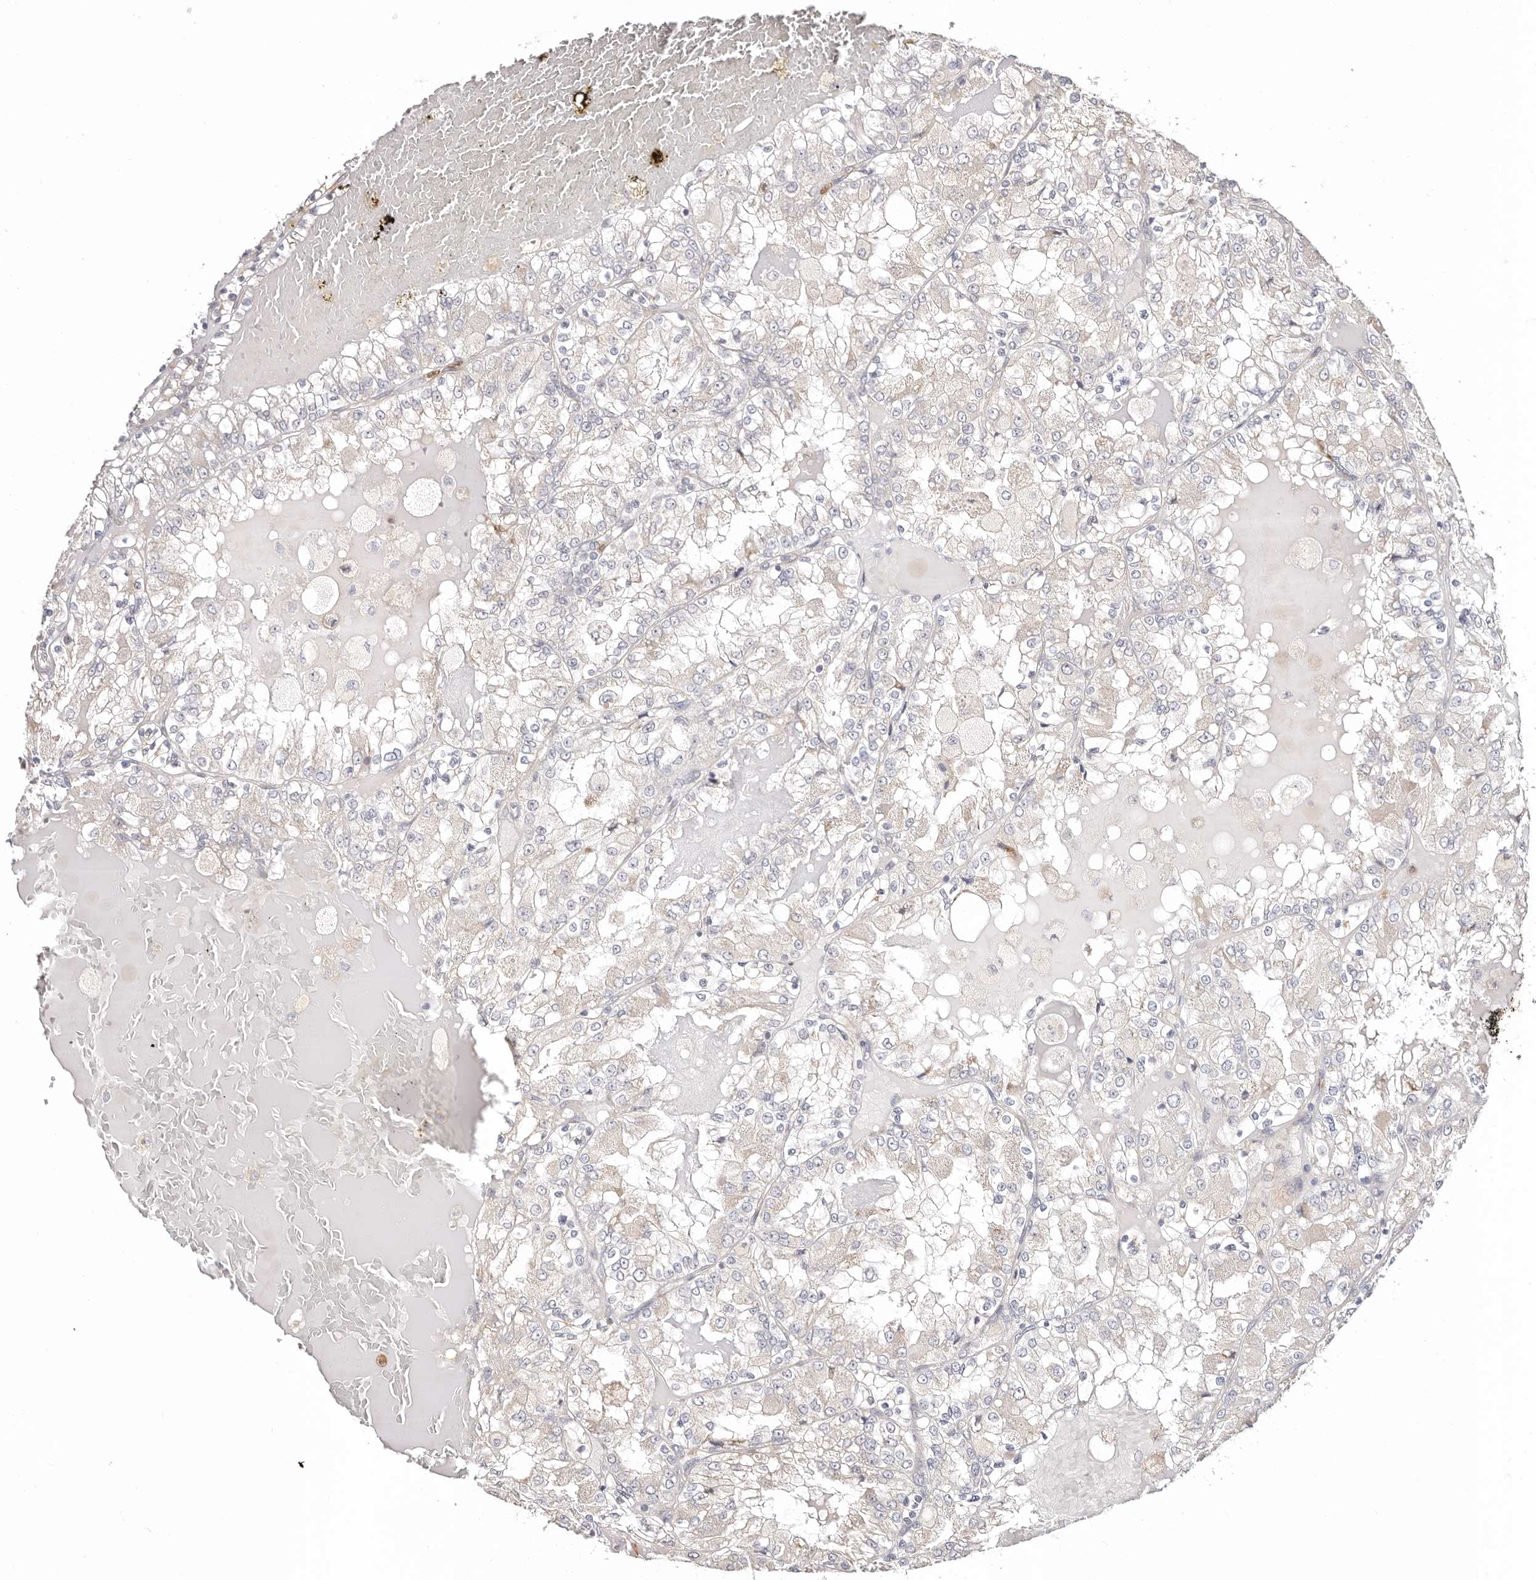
{"staining": {"intensity": "negative", "quantity": "none", "location": "none"}, "tissue": "renal cancer", "cell_type": "Tumor cells", "image_type": "cancer", "snomed": [{"axis": "morphology", "description": "Adenocarcinoma, NOS"}, {"axis": "topography", "description": "Kidney"}], "caption": "Tumor cells are negative for protein expression in human renal cancer.", "gene": "BCL2L15", "patient": {"sex": "female", "age": 56}}